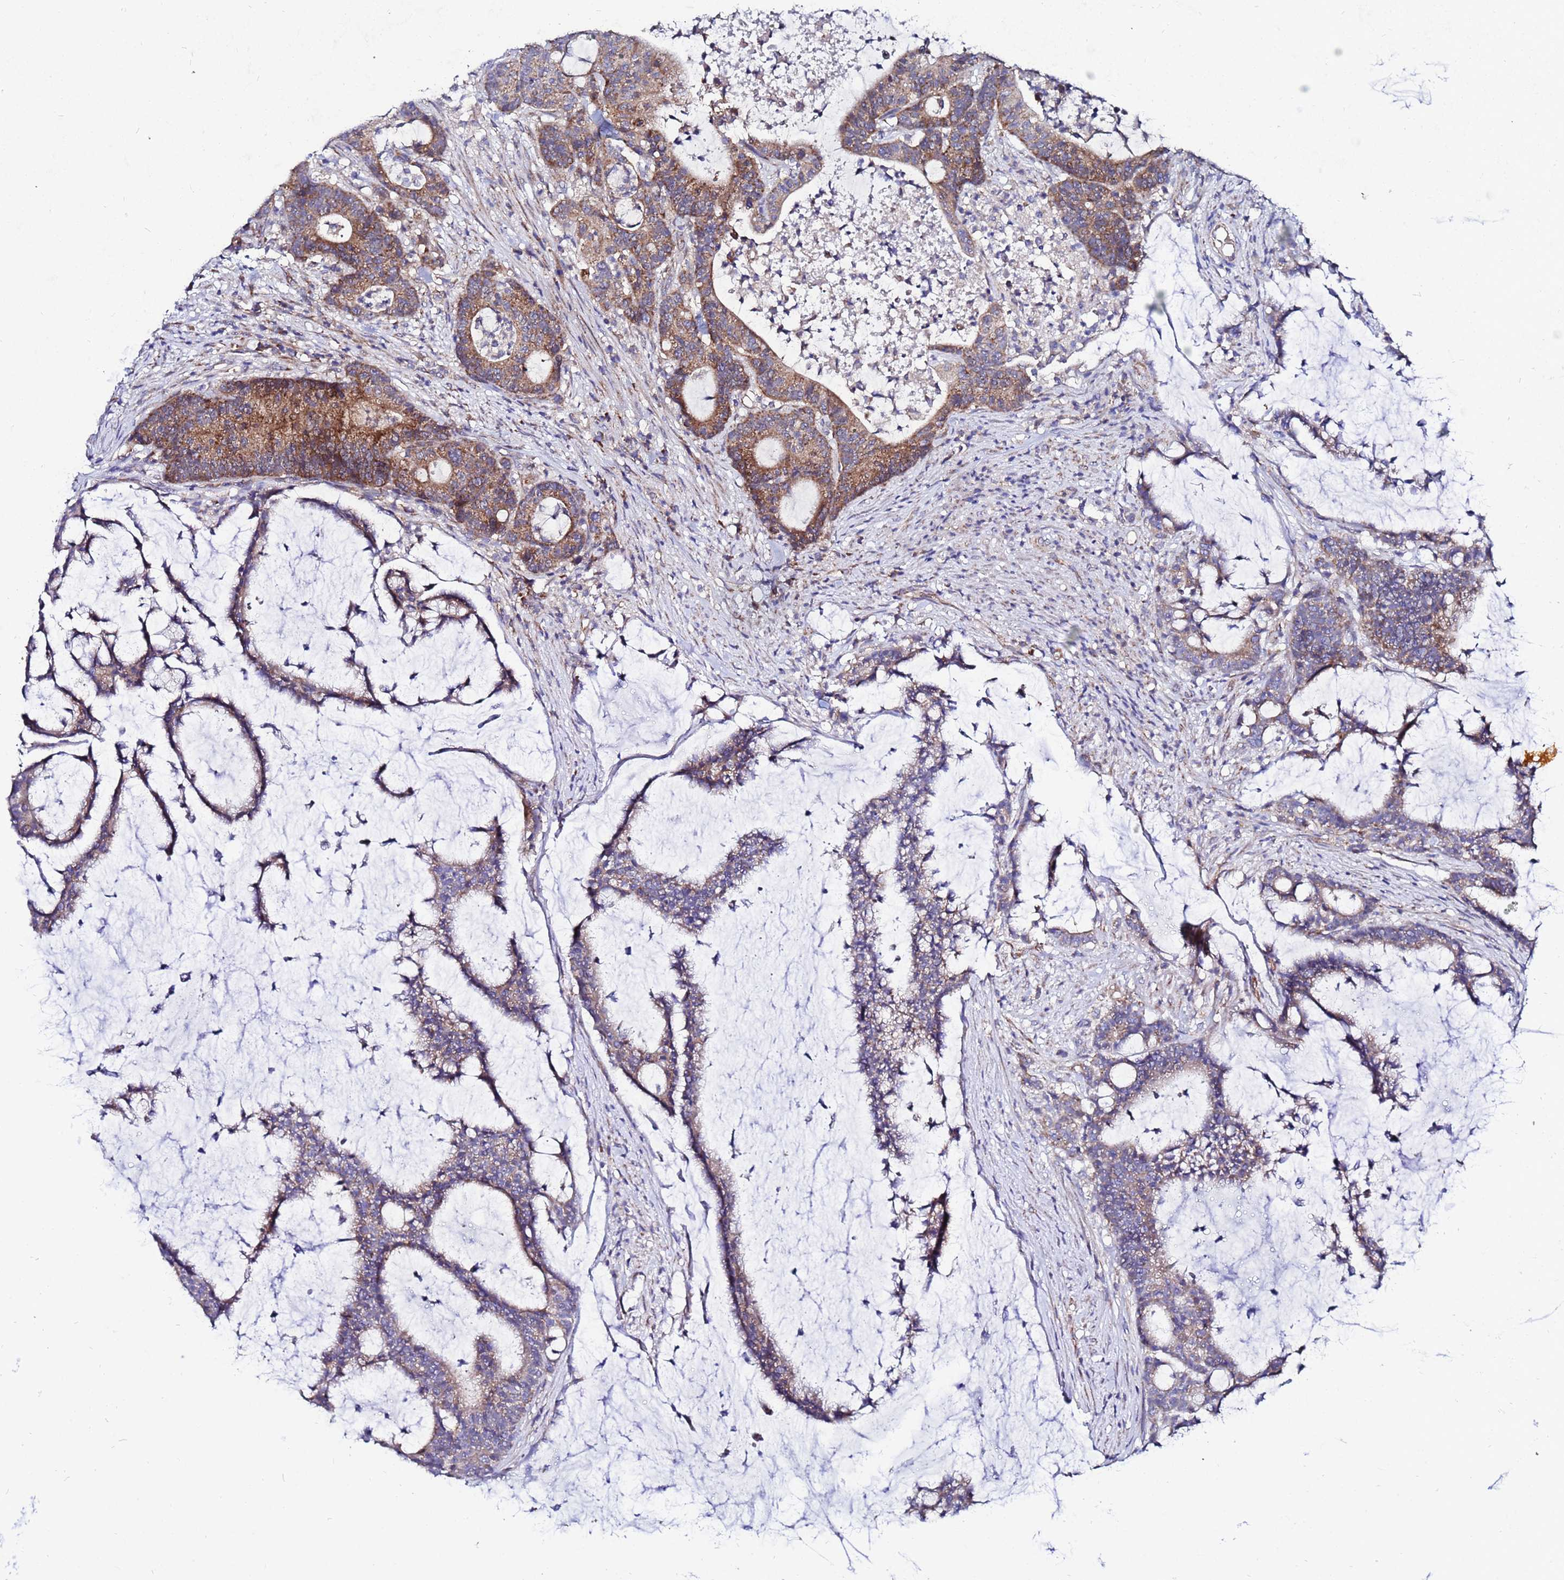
{"staining": {"intensity": "moderate", "quantity": ">75%", "location": "cytoplasmic/membranous"}, "tissue": "colorectal cancer", "cell_type": "Tumor cells", "image_type": "cancer", "snomed": [{"axis": "morphology", "description": "Adenocarcinoma, NOS"}, {"axis": "topography", "description": "Colon"}], "caption": "This photomicrograph shows immunohistochemistry staining of colorectal adenocarcinoma, with medium moderate cytoplasmic/membranous staining in about >75% of tumor cells.", "gene": "FAHD2A", "patient": {"sex": "female", "age": 84}}